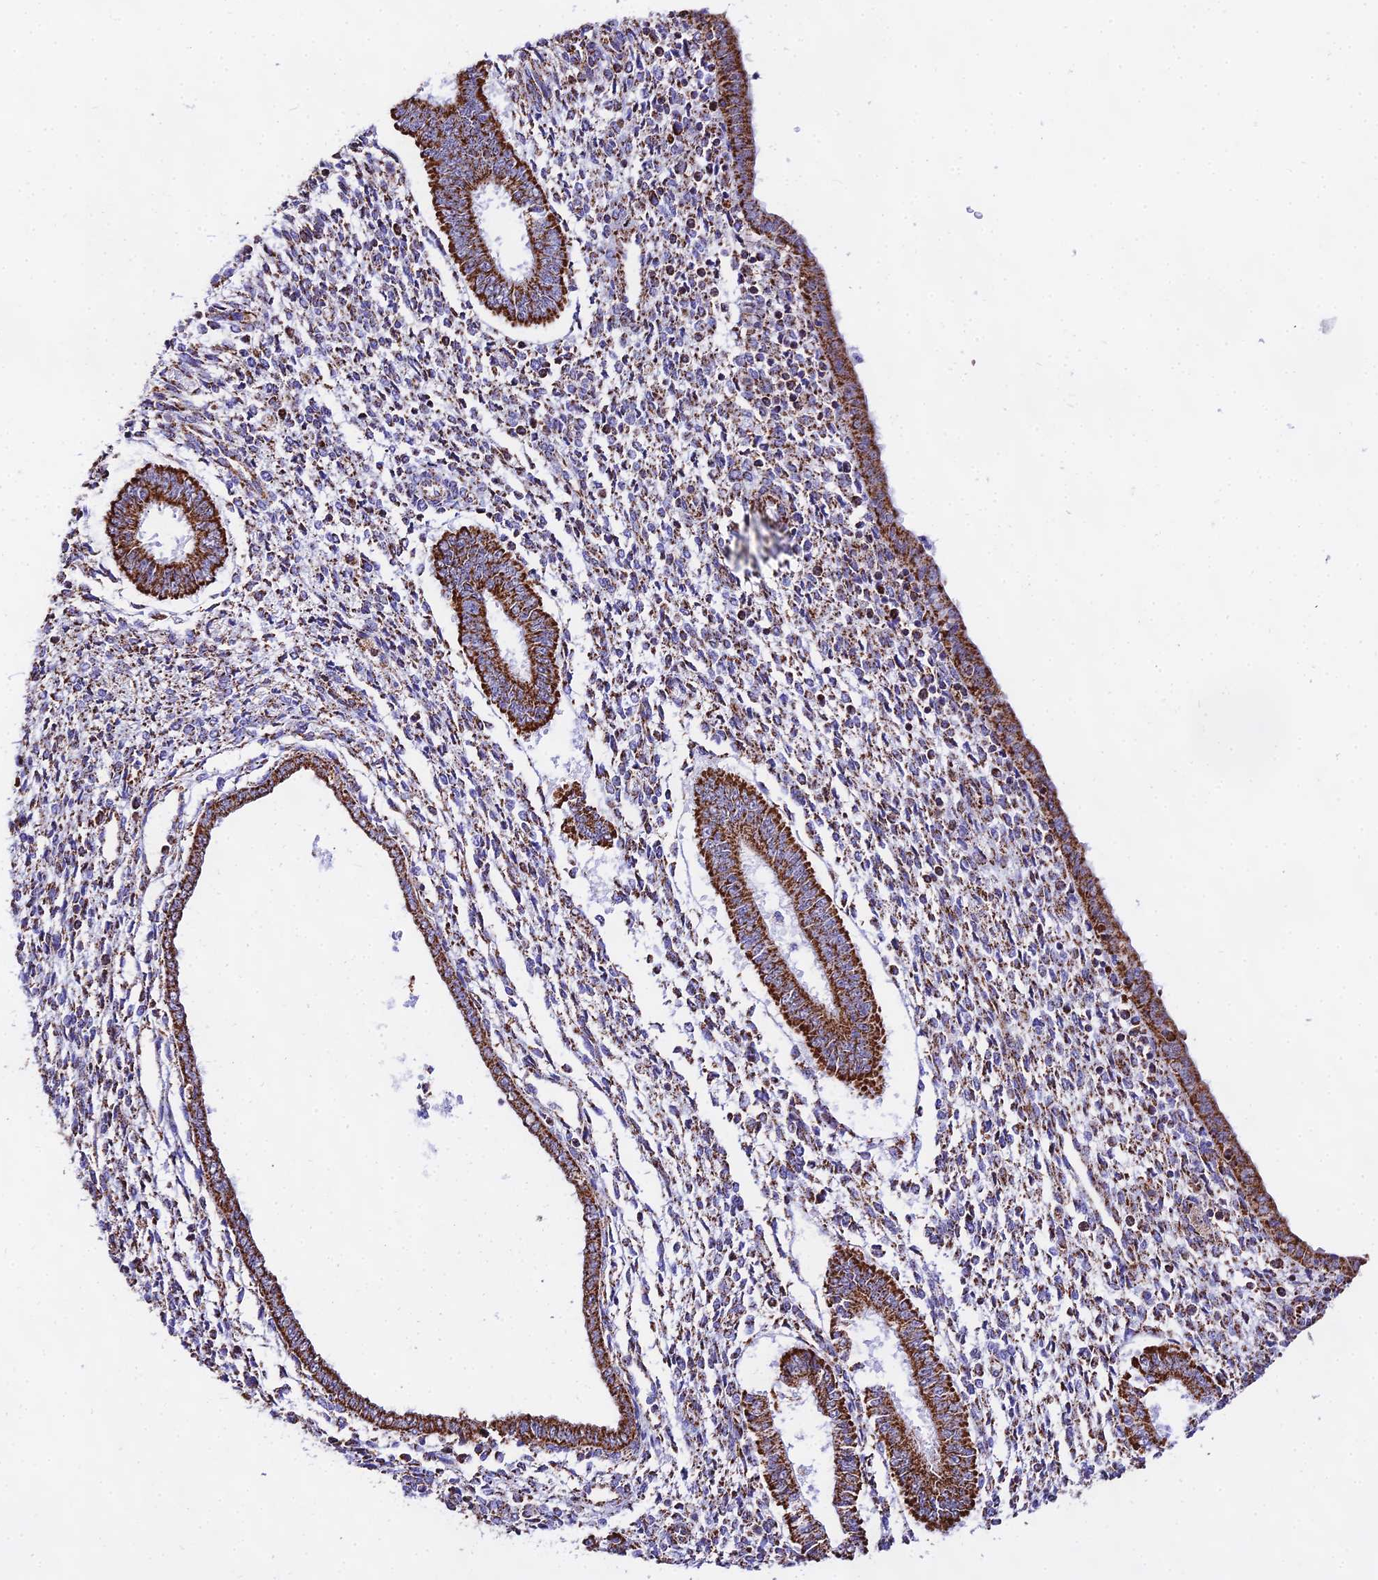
{"staining": {"intensity": "moderate", "quantity": ">75%", "location": "cytoplasmic/membranous"}, "tissue": "endometrium", "cell_type": "Cells in endometrial stroma", "image_type": "normal", "snomed": [{"axis": "morphology", "description": "Normal tissue, NOS"}, {"axis": "topography", "description": "Endometrium"}], "caption": "Immunohistochemistry (IHC) histopathology image of unremarkable endometrium stained for a protein (brown), which displays medium levels of moderate cytoplasmic/membranous staining in approximately >75% of cells in endometrial stroma.", "gene": "ATP5PD", "patient": {"sex": "female", "age": 35}}